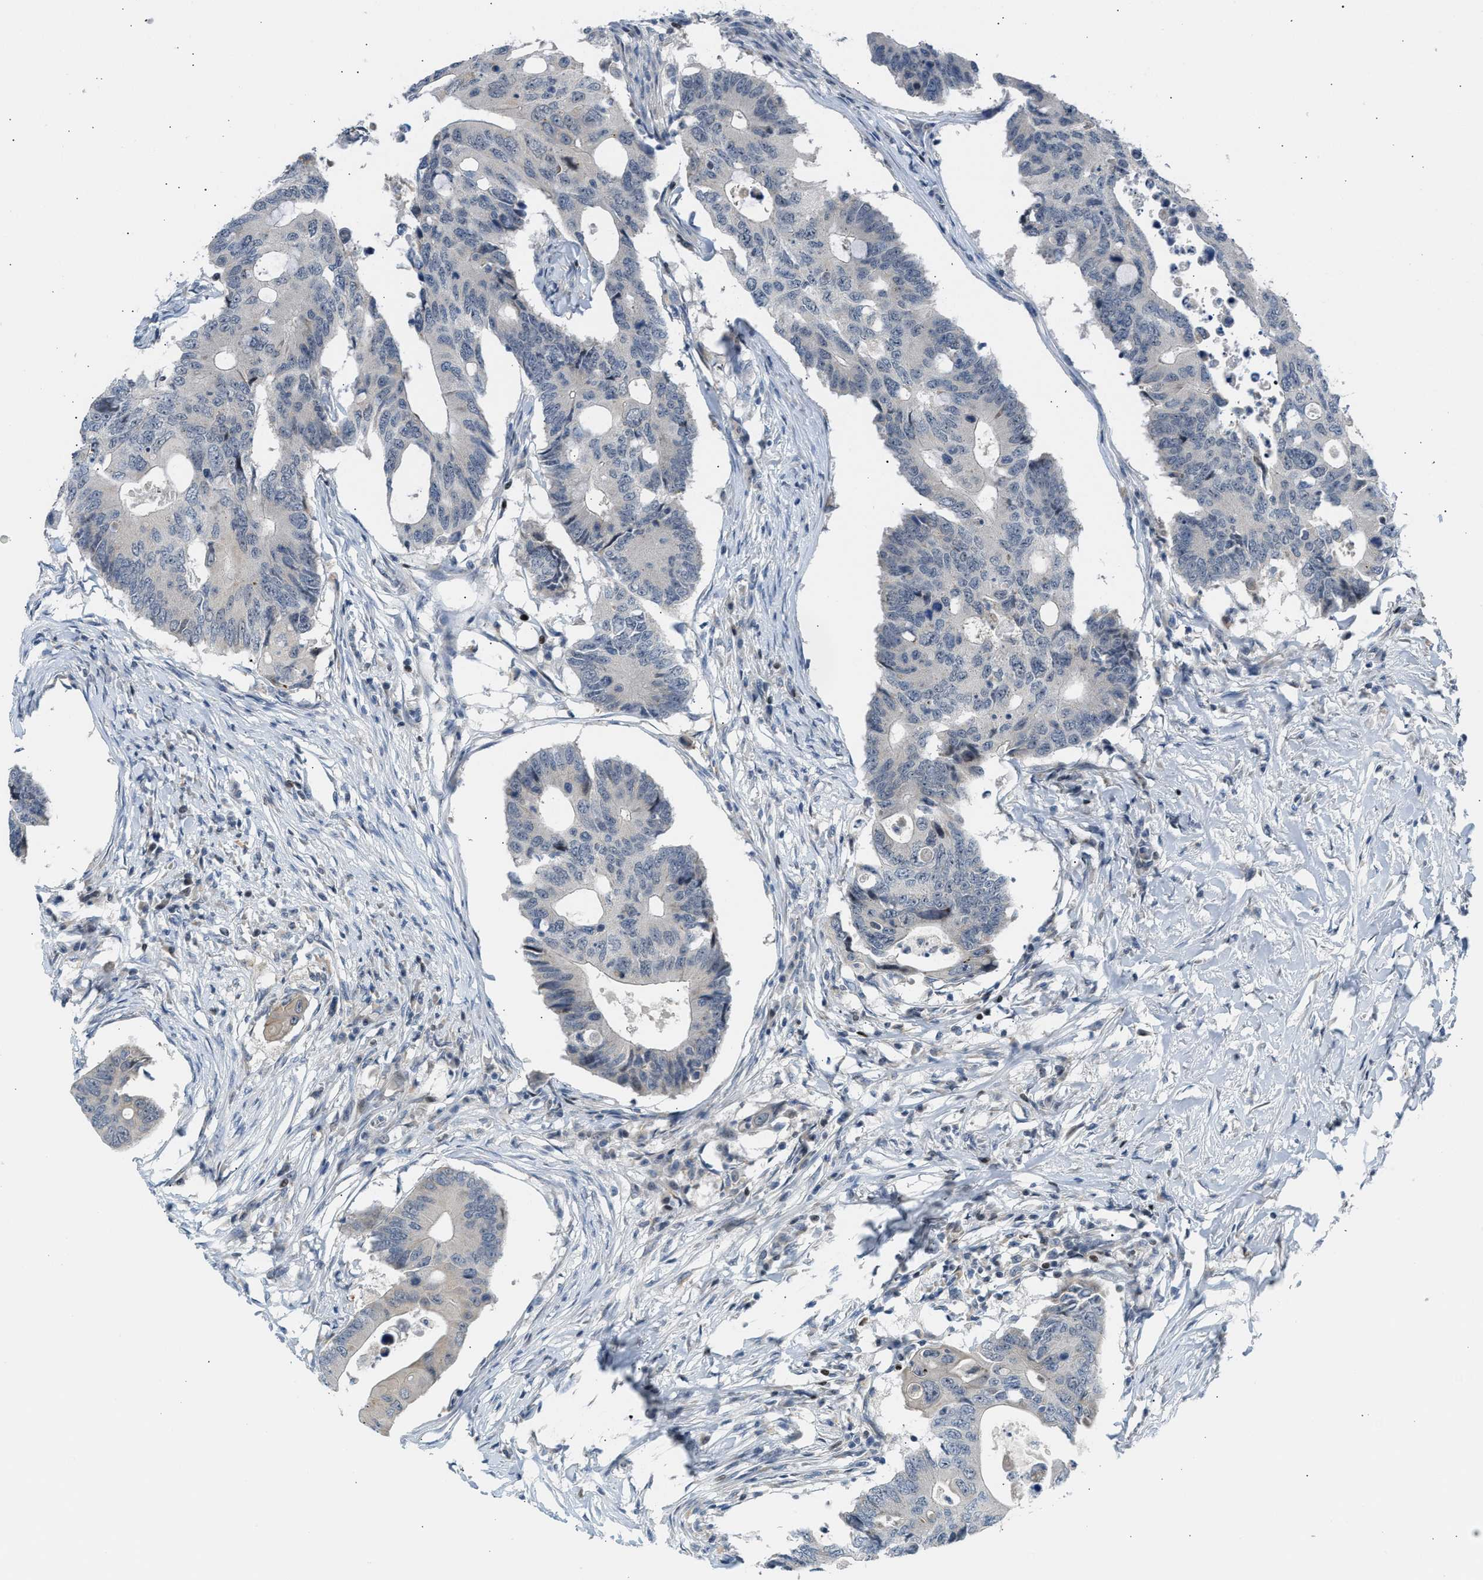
{"staining": {"intensity": "negative", "quantity": "none", "location": "none"}, "tissue": "colorectal cancer", "cell_type": "Tumor cells", "image_type": "cancer", "snomed": [{"axis": "morphology", "description": "Adenocarcinoma, NOS"}, {"axis": "topography", "description": "Colon"}], "caption": "DAB (3,3'-diaminobenzidine) immunohistochemical staining of human colorectal adenocarcinoma exhibits no significant positivity in tumor cells.", "gene": "NPS", "patient": {"sex": "male", "age": 71}}